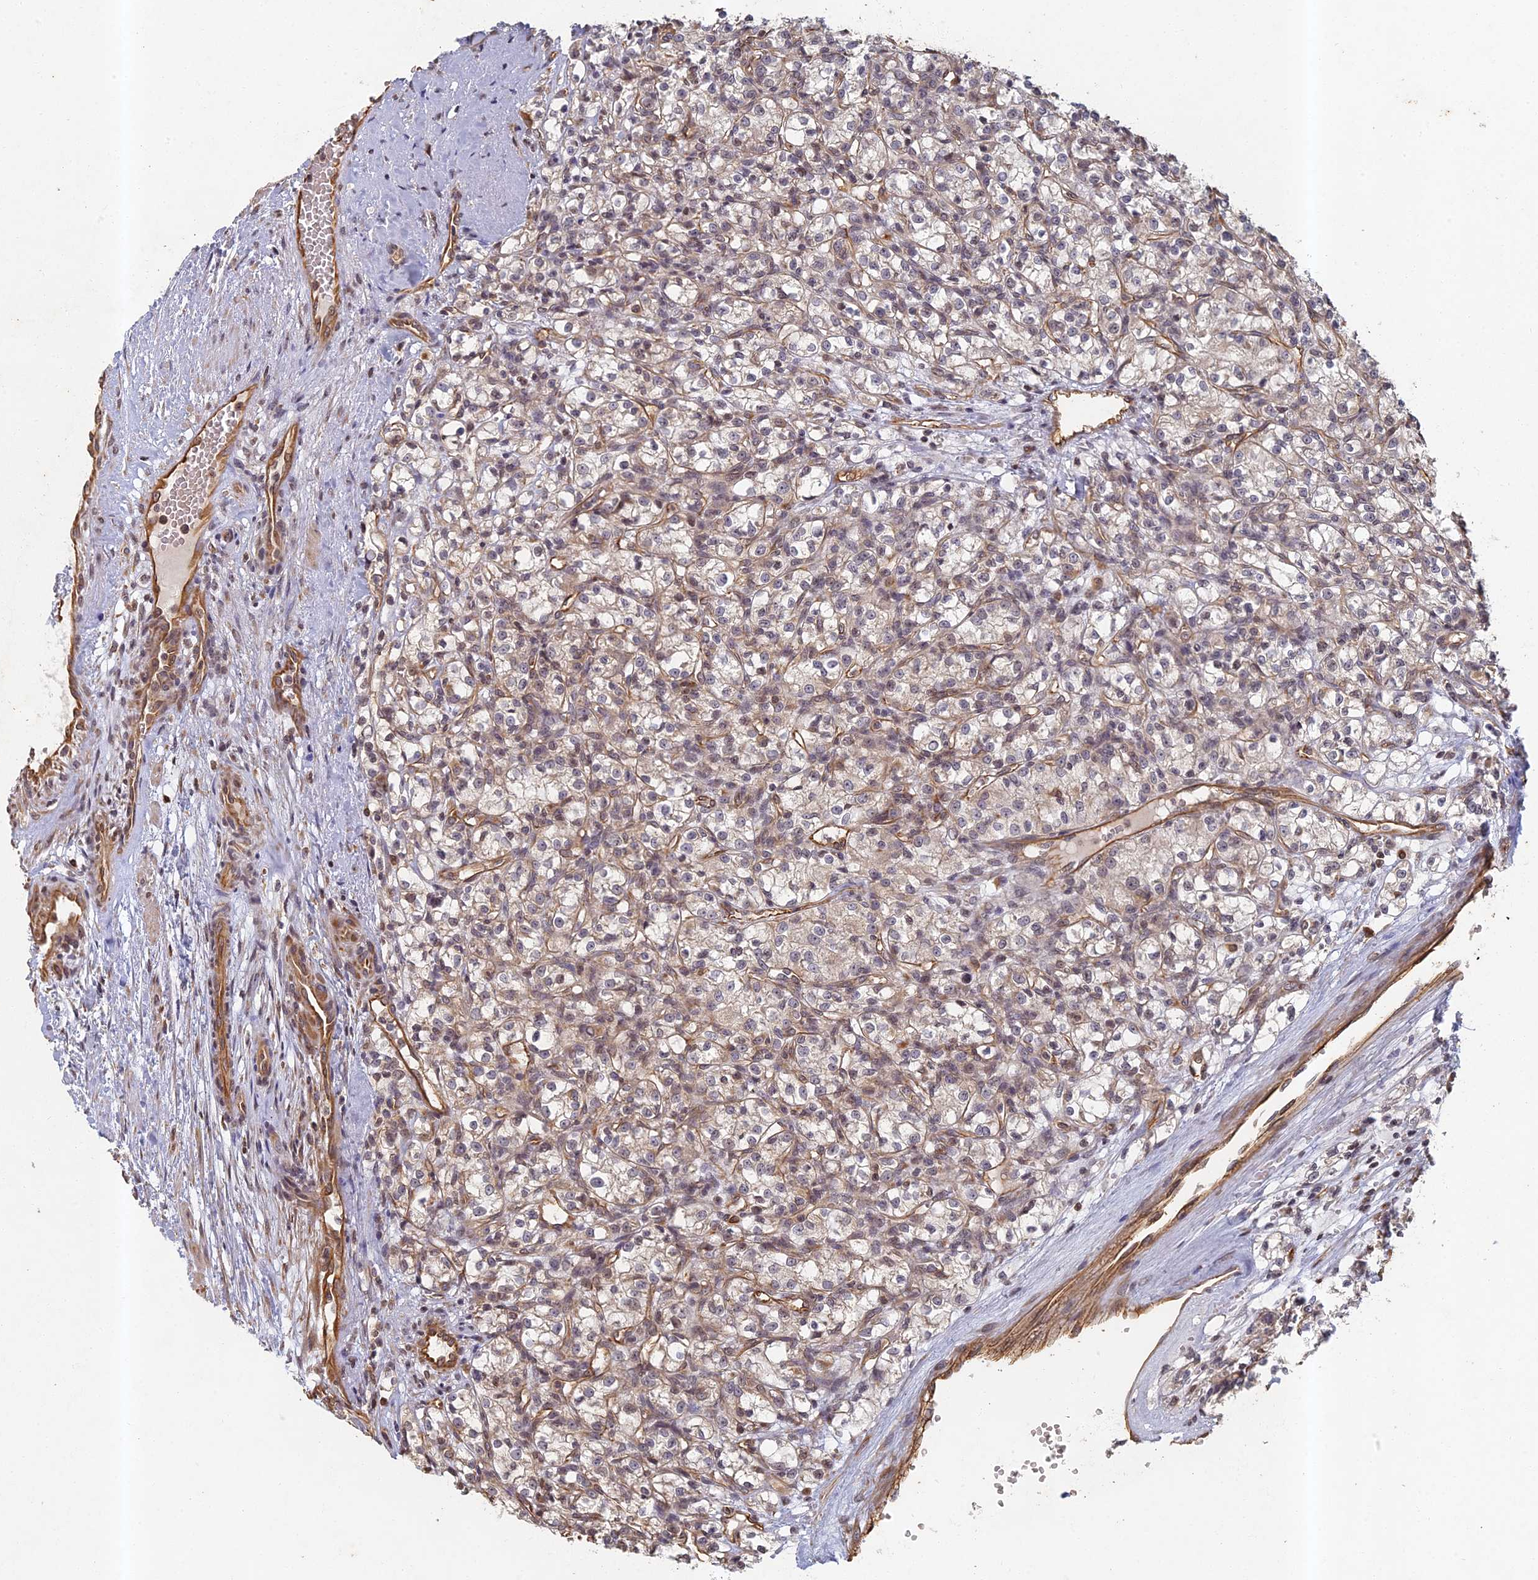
{"staining": {"intensity": "weak", "quantity": "25%-75%", "location": "cytoplasmic/membranous"}, "tissue": "renal cancer", "cell_type": "Tumor cells", "image_type": "cancer", "snomed": [{"axis": "morphology", "description": "Adenocarcinoma, NOS"}, {"axis": "topography", "description": "Kidney"}], "caption": "High-power microscopy captured an IHC micrograph of renal adenocarcinoma, revealing weak cytoplasmic/membranous staining in about 25%-75% of tumor cells.", "gene": "ABCB10", "patient": {"sex": "female", "age": 59}}